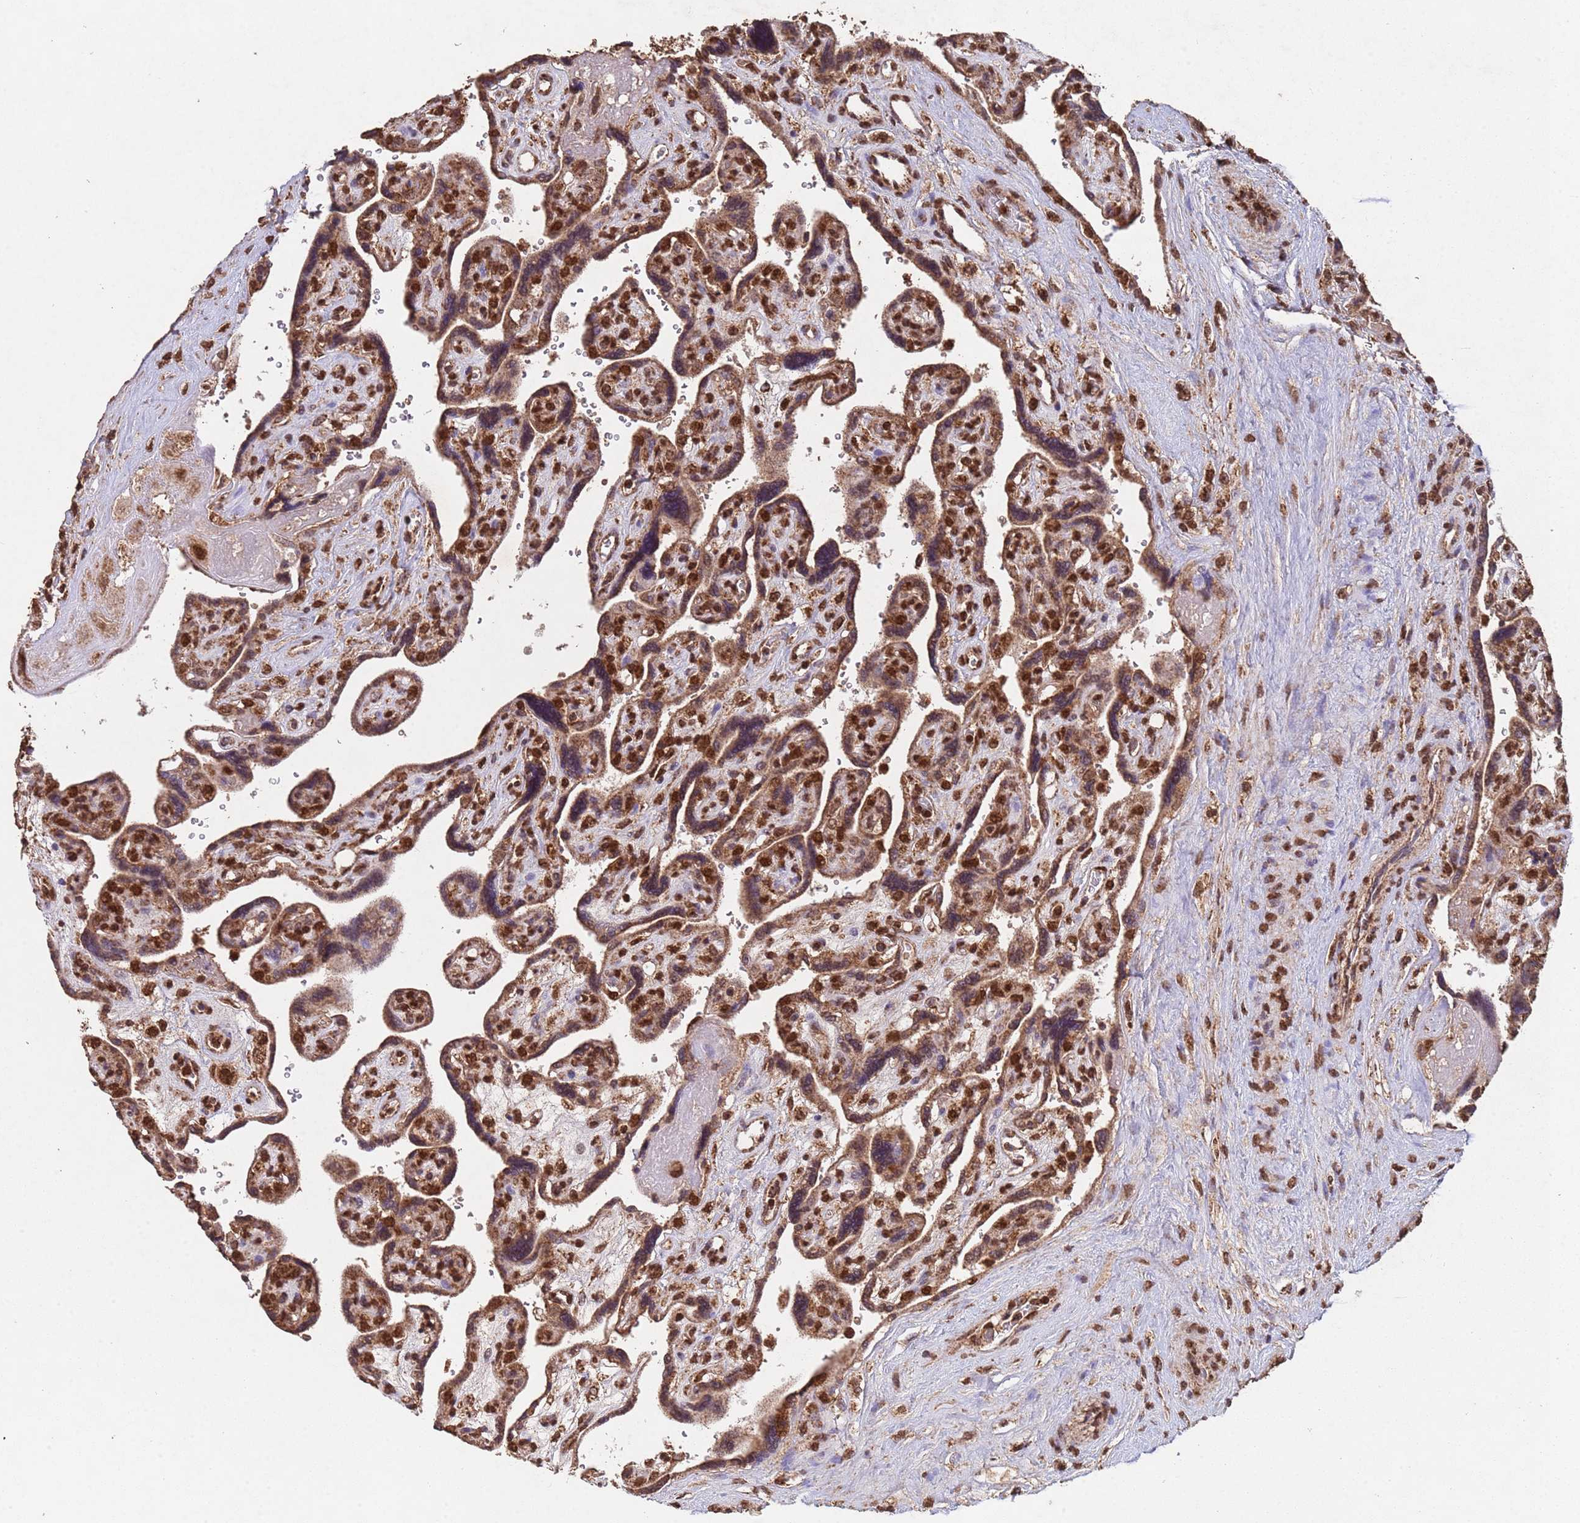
{"staining": {"intensity": "strong", "quantity": ">75%", "location": "cytoplasmic/membranous,nuclear"}, "tissue": "placenta", "cell_type": "Decidual cells", "image_type": "normal", "snomed": [{"axis": "morphology", "description": "Normal tissue, NOS"}, {"axis": "topography", "description": "Placenta"}], "caption": "Strong cytoplasmic/membranous,nuclear expression for a protein is seen in about >75% of decidual cells of benign placenta using immunohistochemistry.", "gene": "HDAC10", "patient": {"sex": "female", "age": 39}}